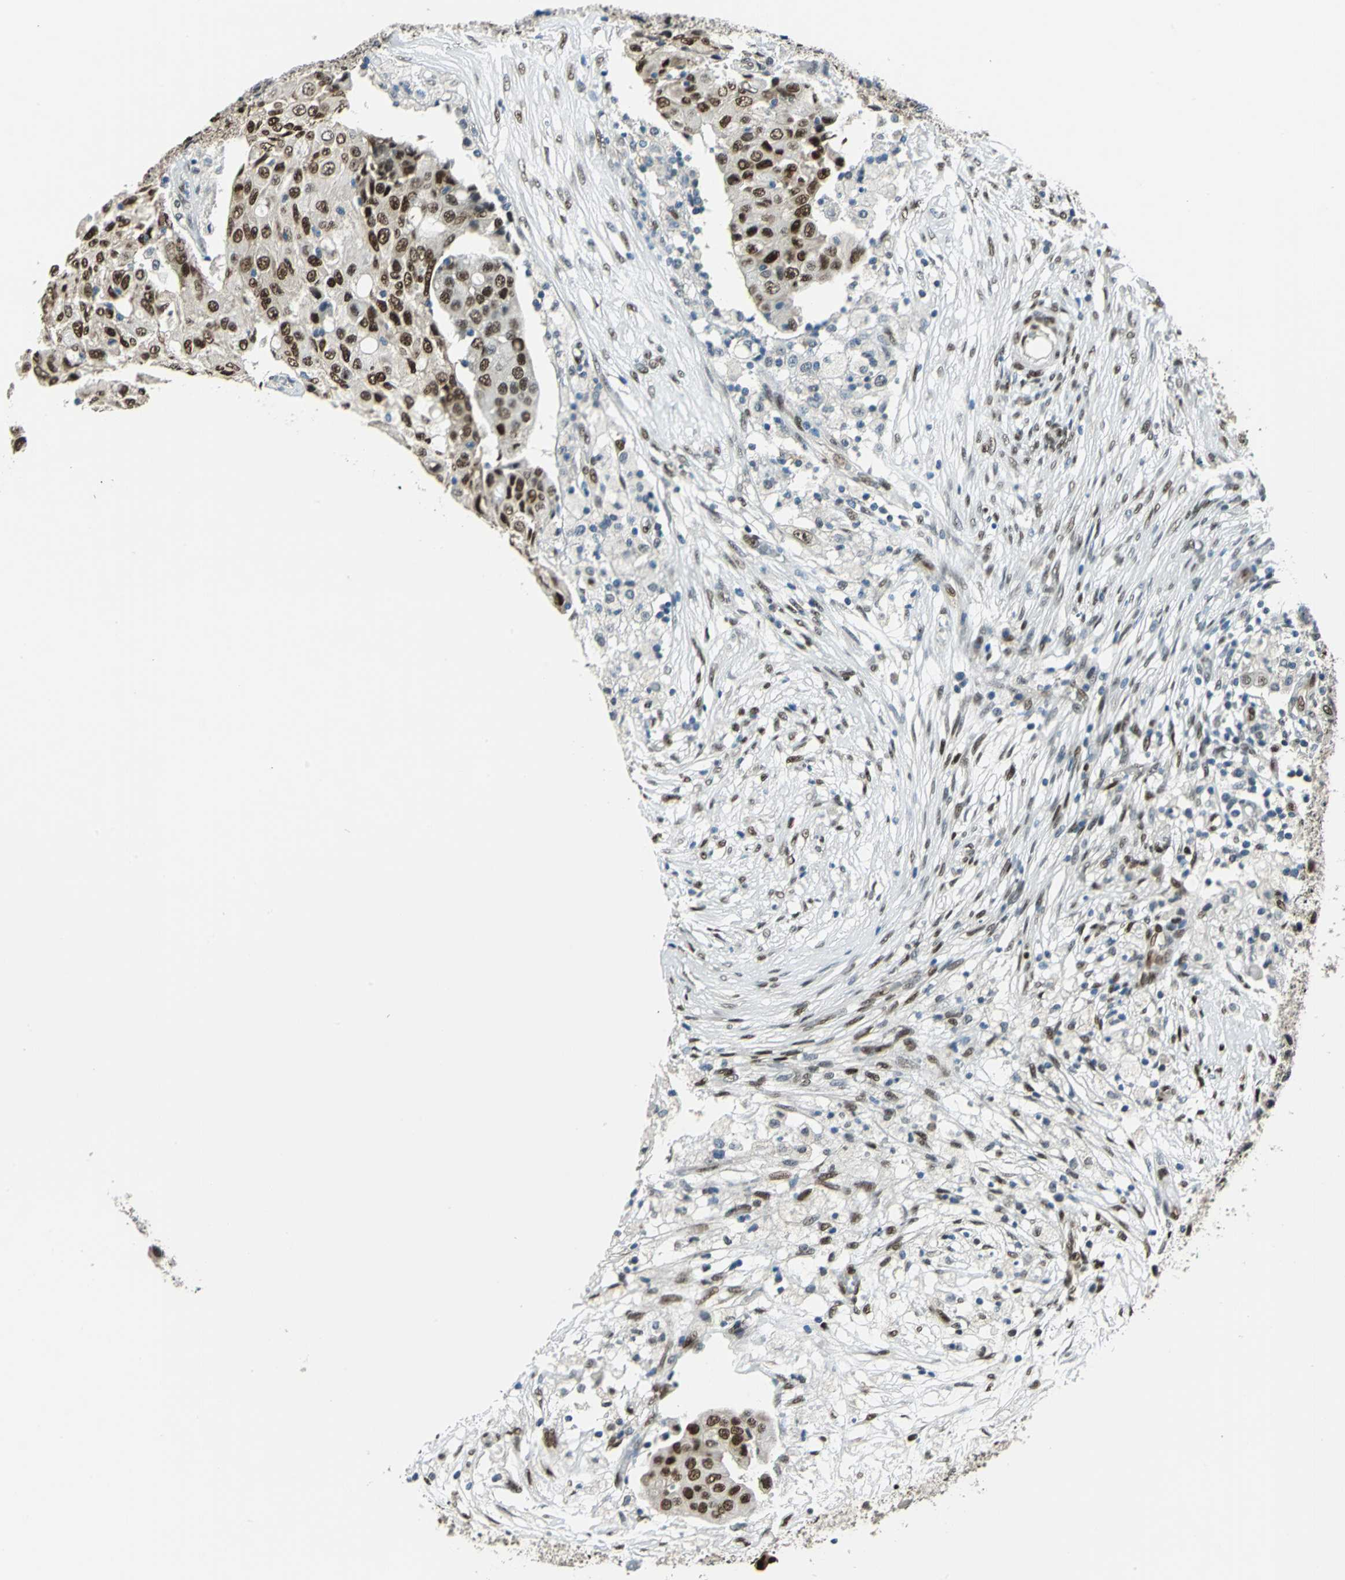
{"staining": {"intensity": "strong", "quantity": ">75%", "location": "nuclear"}, "tissue": "ovarian cancer", "cell_type": "Tumor cells", "image_type": "cancer", "snomed": [{"axis": "morphology", "description": "Carcinoma, endometroid"}, {"axis": "topography", "description": "Ovary"}], "caption": "Immunohistochemical staining of ovarian cancer displays high levels of strong nuclear protein staining in about >75% of tumor cells. Using DAB (3,3'-diaminobenzidine) (brown) and hematoxylin (blue) stains, captured at high magnification using brightfield microscopy.", "gene": "NFIA", "patient": {"sex": "female", "age": 42}}